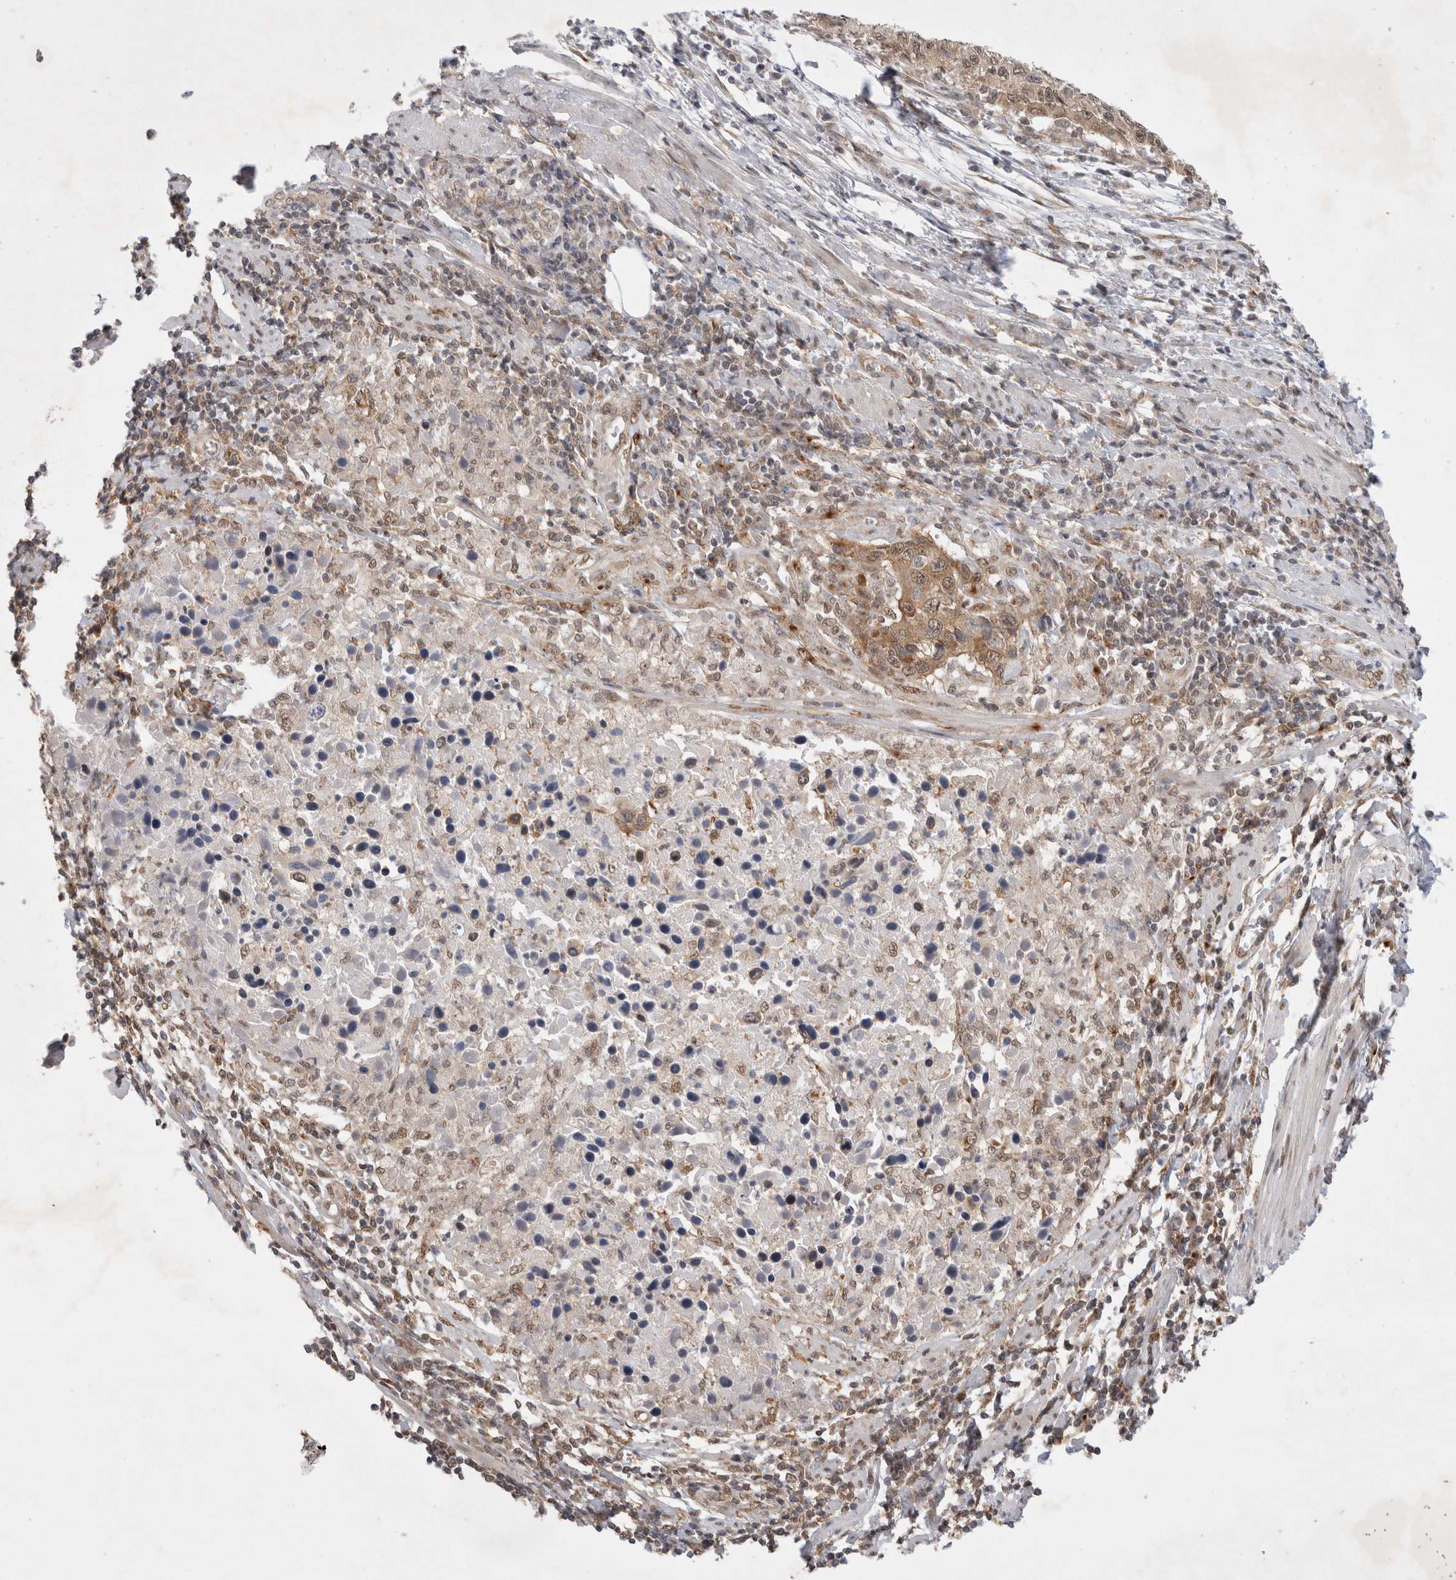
{"staining": {"intensity": "moderate", "quantity": ">75%", "location": "cytoplasmic/membranous"}, "tissue": "cervical cancer", "cell_type": "Tumor cells", "image_type": "cancer", "snomed": [{"axis": "morphology", "description": "Squamous cell carcinoma, NOS"}, {"axis": "topography", "description": "Cervix"}], "caption": "Tumor cells reveal moderate cytoplasmic/membranous expression in about >75% of cells in cervical cancer (squamous cell carcinoma). (IHC, brightfield microscopy, high magnification).", "gene": "WIPF2", "patient": {"sex": "female", "age": 53}}